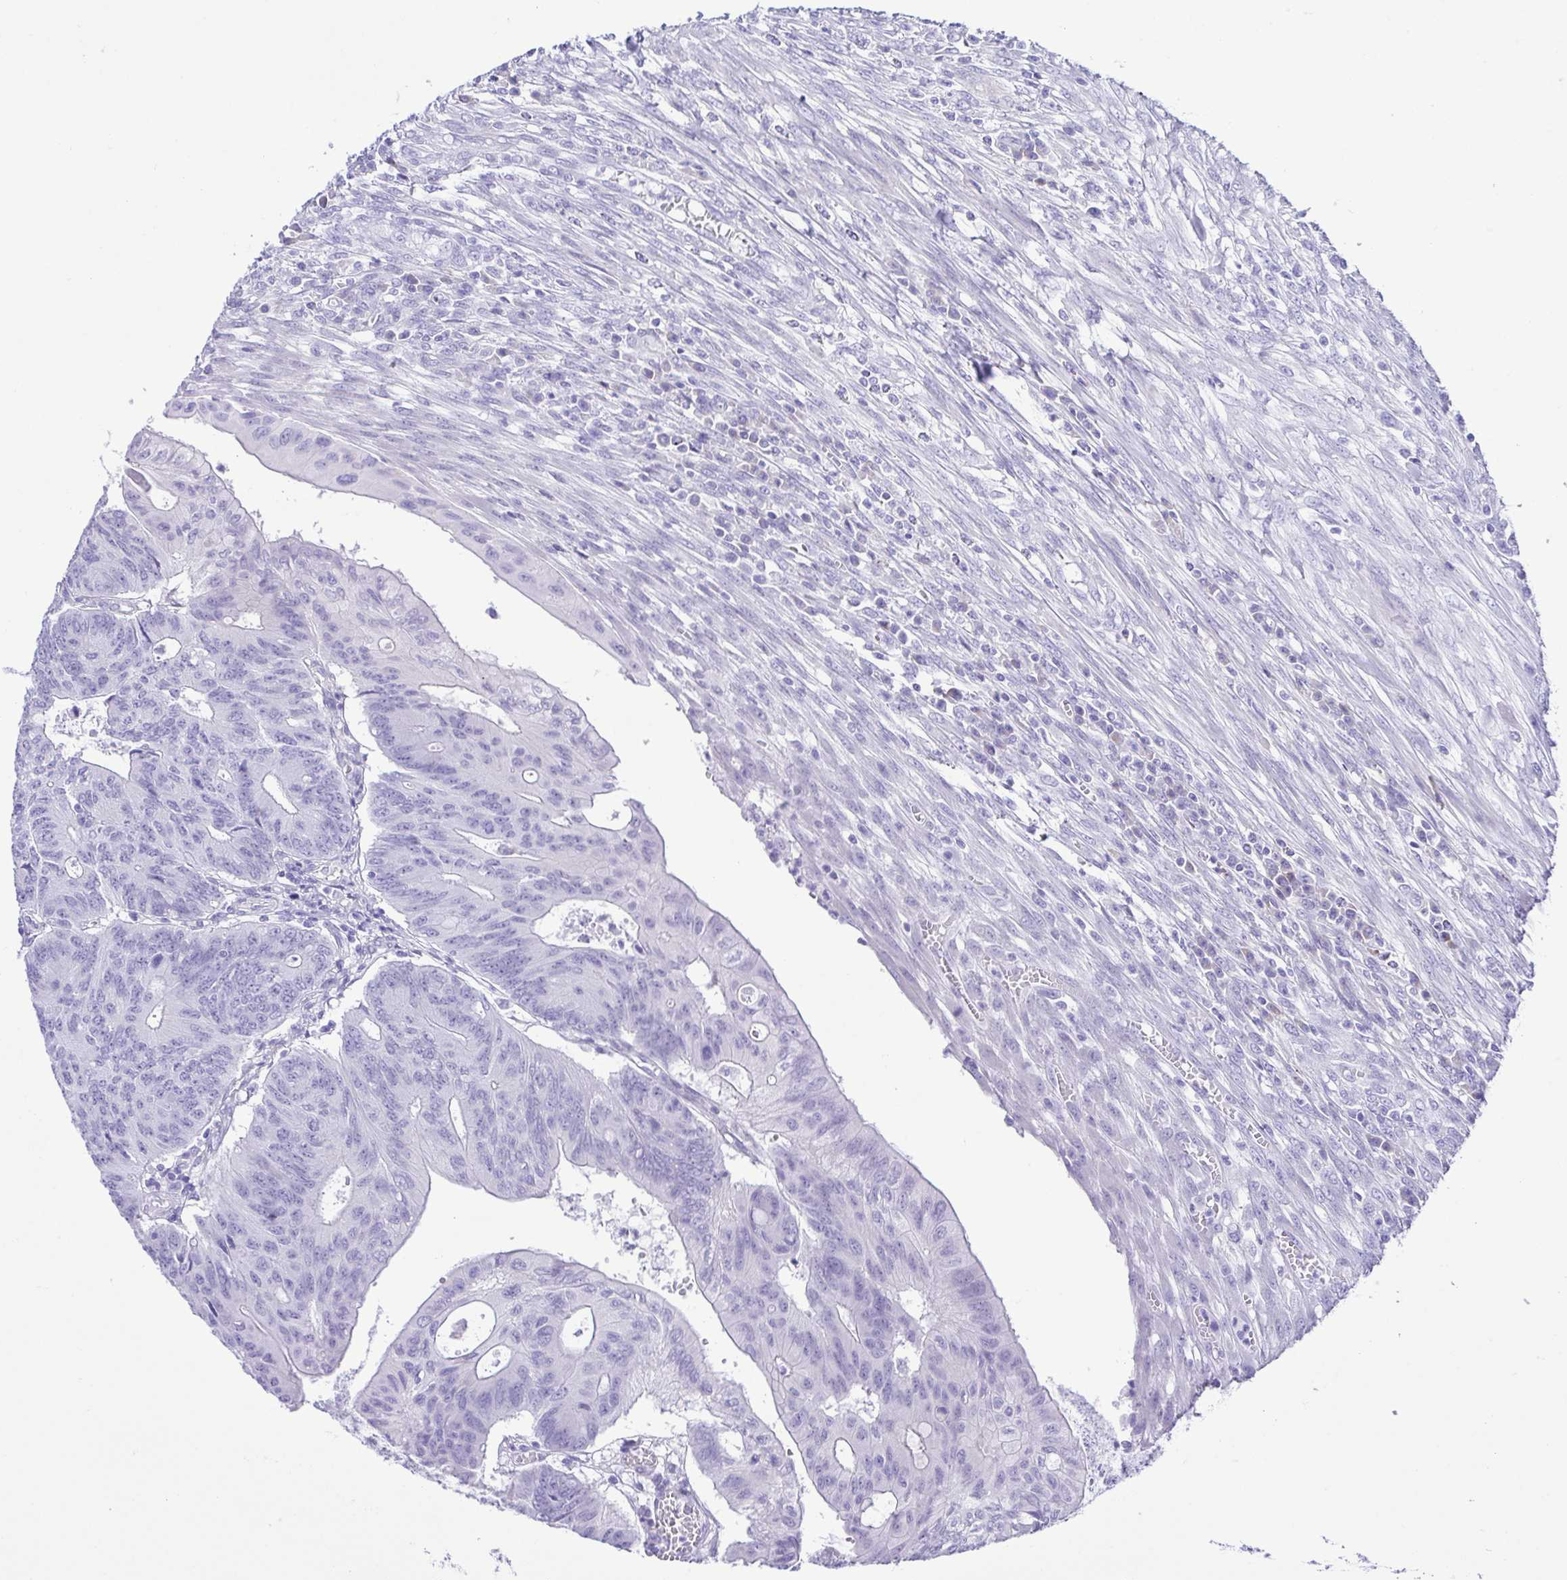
{"staining": {"intensity": "negative", "quantity": "none", "location": "none"}, "tissue": "colorectal cancer", "cell_type": "Tumor cells", "image_type": "cancer", "snomed": [{"axis": "morphology", "description": "Adenocarcinoma, NOS"}, {"axis": "topography", "description": "Colon"}], "caption": "DAB (3,3'-diaminobenzidine) immunohistochemical staining of human colorectal adenocarcinoma reveals no significant staining in tumor cells.", "gene": "PAK3", "patient": {"sex": "male", "age": 65}}